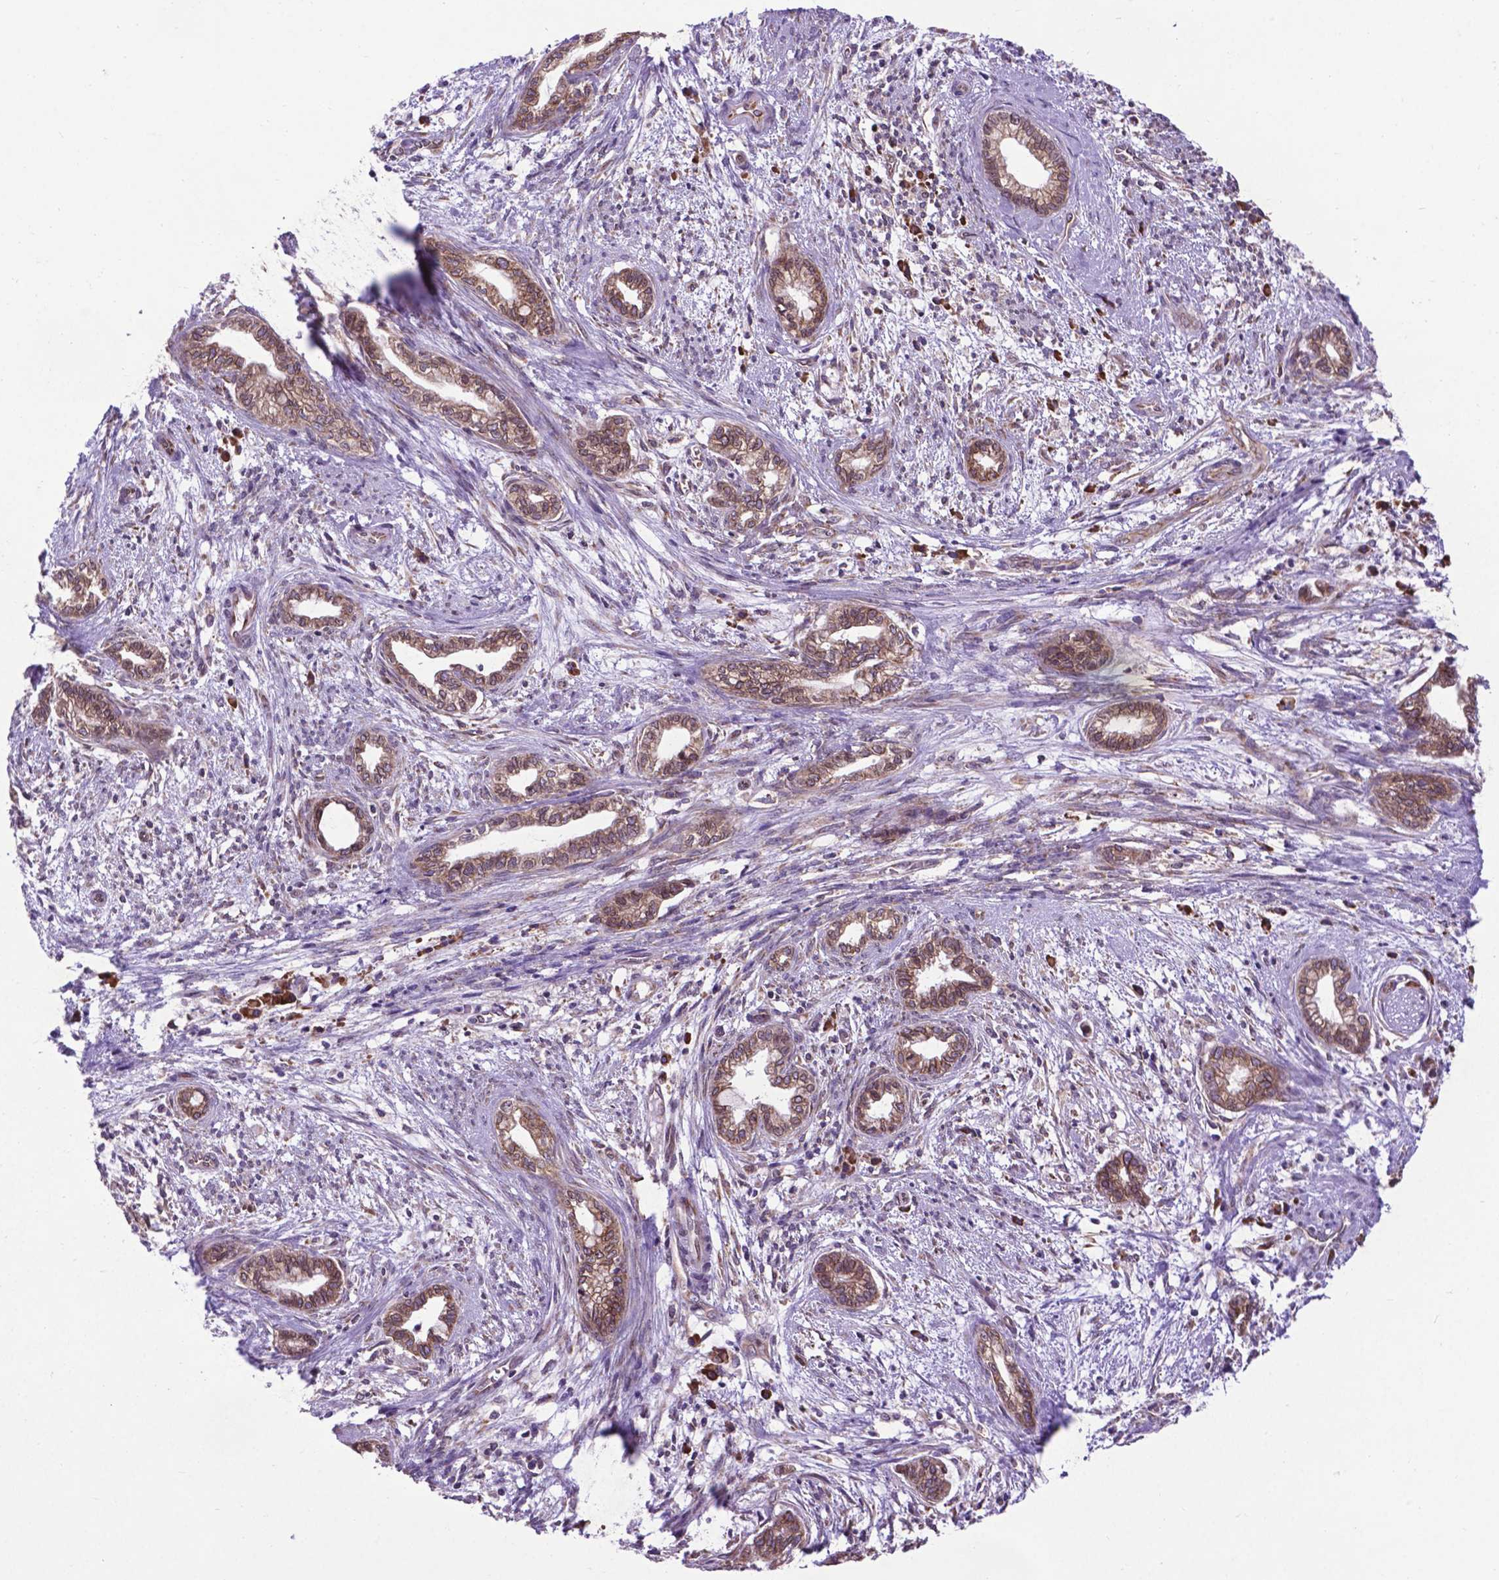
{"staining": {"intensity": "moderate", "quantity": ">75%", "location": "cytoplasmic/membranous"}, "tissue": "cervical cancer", "cell_type": "Tumor cells", "image_type": "cancer", "snomed": [{"axis": "morphology", "description": "Adenocarcinoma, NOS"}, {"axis": "topography", "description": "Cervix"}], "caption": "Protein staining shows moderate cytoplasmic/membranous expression in about >75% of tumor cells in adenocarcinoma (cervical).", "gene": "WDR83OS", "patient": {"sex": "female", "age": 62}}